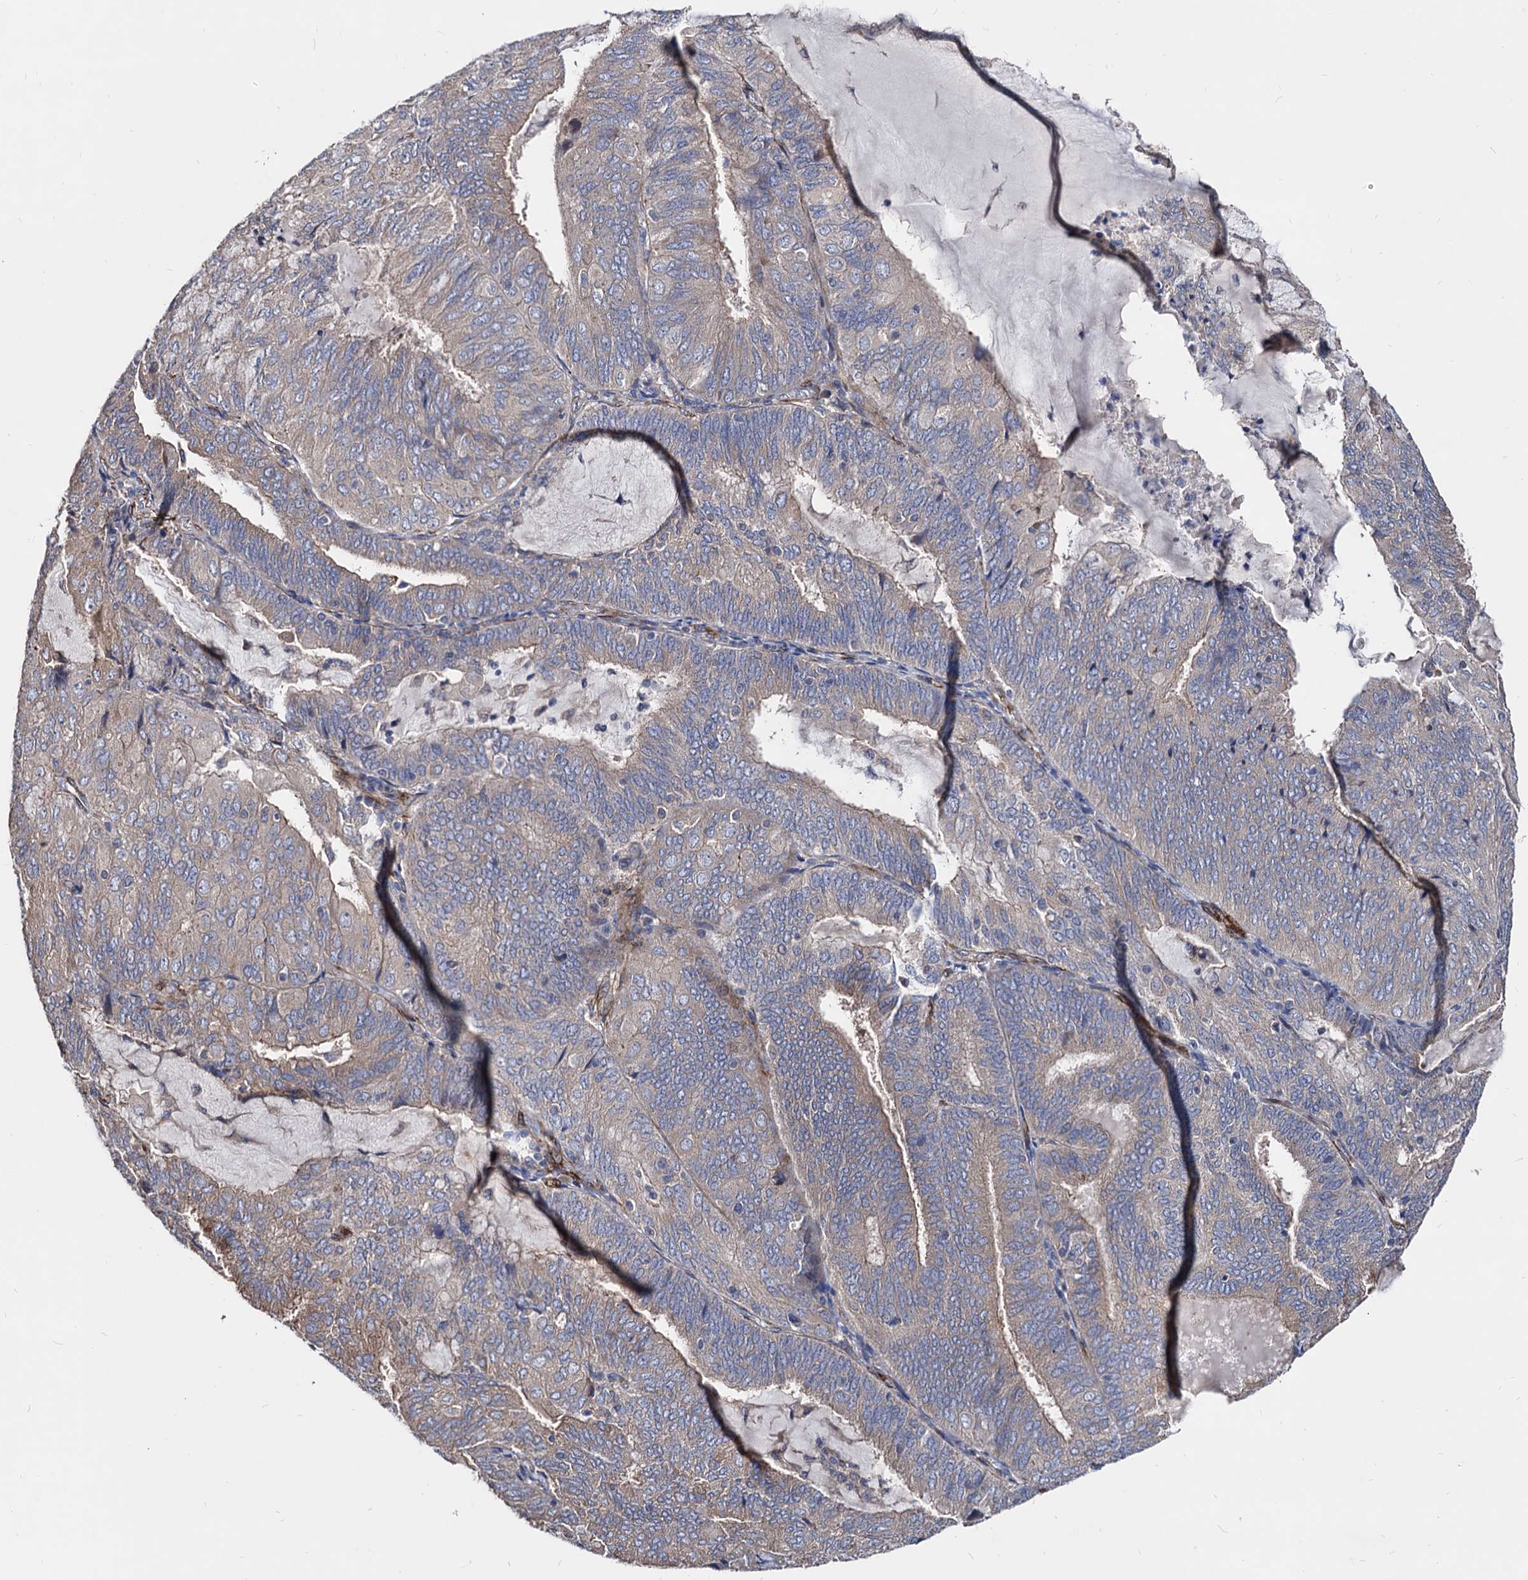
{"staining": {"intensity": "weak", "quantity": "25%-75%", "location": "cytoplasmic/membranous"}, "tissue": "endometrial cancer", "cell_type": "Tumor cells", "image_type": "cancer", "snomed": [{"axis": "morphology", "description": "Adenocarcinoma, NOS"}, {"axis": "topography", "description": "Endometrium"}], "caption": "IHC histopathology image of human endometrial cancer (adenocarcinoma) stained for a protein (brown), which displays low levels of weak cytoplasmic/membranous expression in approximately 25%-75% of tumor cells.", "gene": "WDR11", "patient": {"sex": "female", "age": 81}}